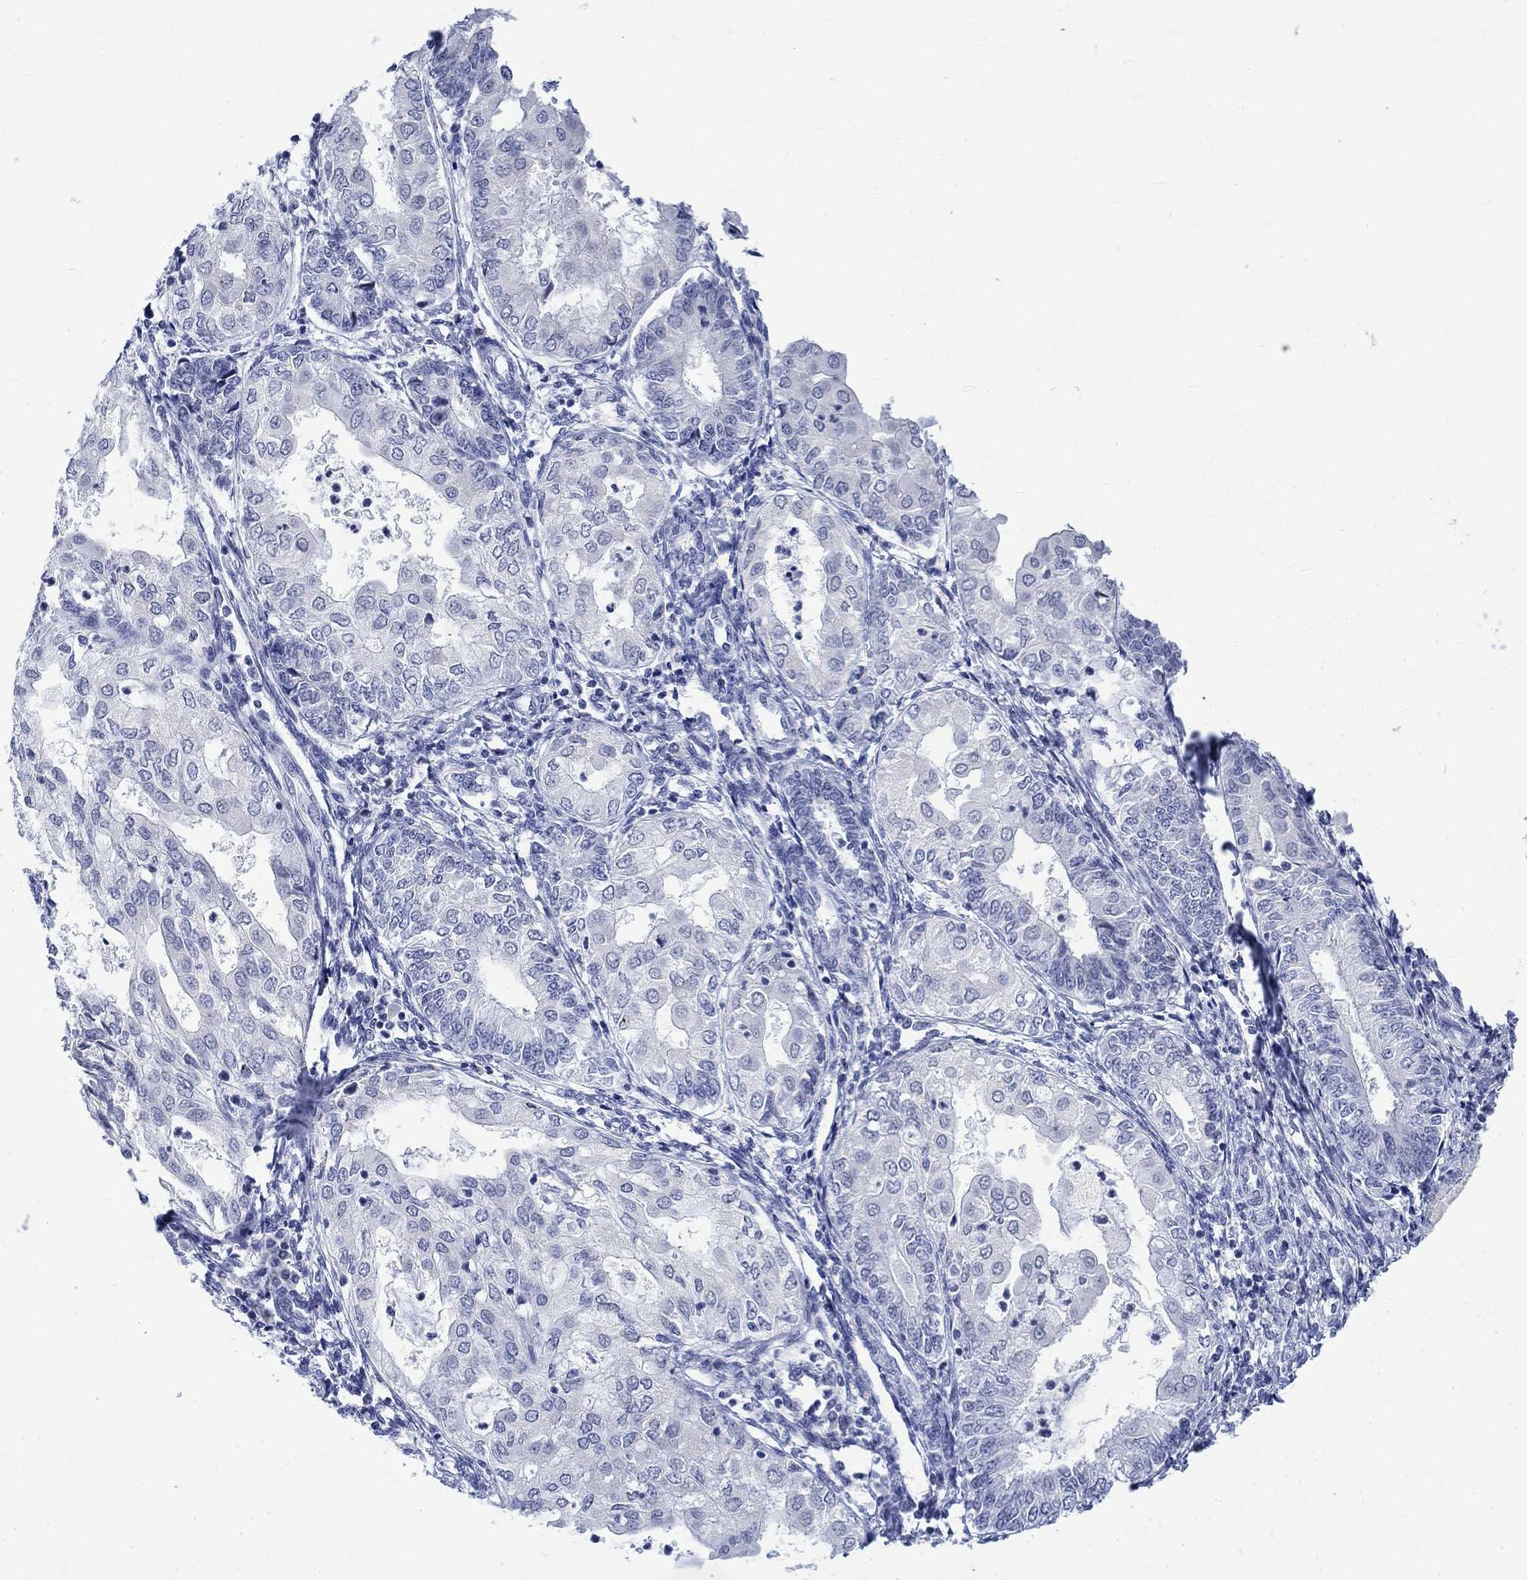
{"staining": {"intensity": "negative", "quantity": "none", "location": "none"}, "tissue": "endometrial cancer", "cell_type": "Tumor cells", "image_type": "cancer", "snomed": [{"axis": "morphology", "description": "Adenocarcinoma, NOS"}, {"axis": "topography", "description": "Endometrium"}], "caption": "Immunohistochemistry (IHC) photomicrograph of neoplastic tissue: human endometrial cancer (adenocarcinoma) stained with DAB (3,3'-diaminobenzidine) shows no significant protein positivity in tumor cells.", "gene": "KRT76", "patient": {"sex": "female", "age": 68}}